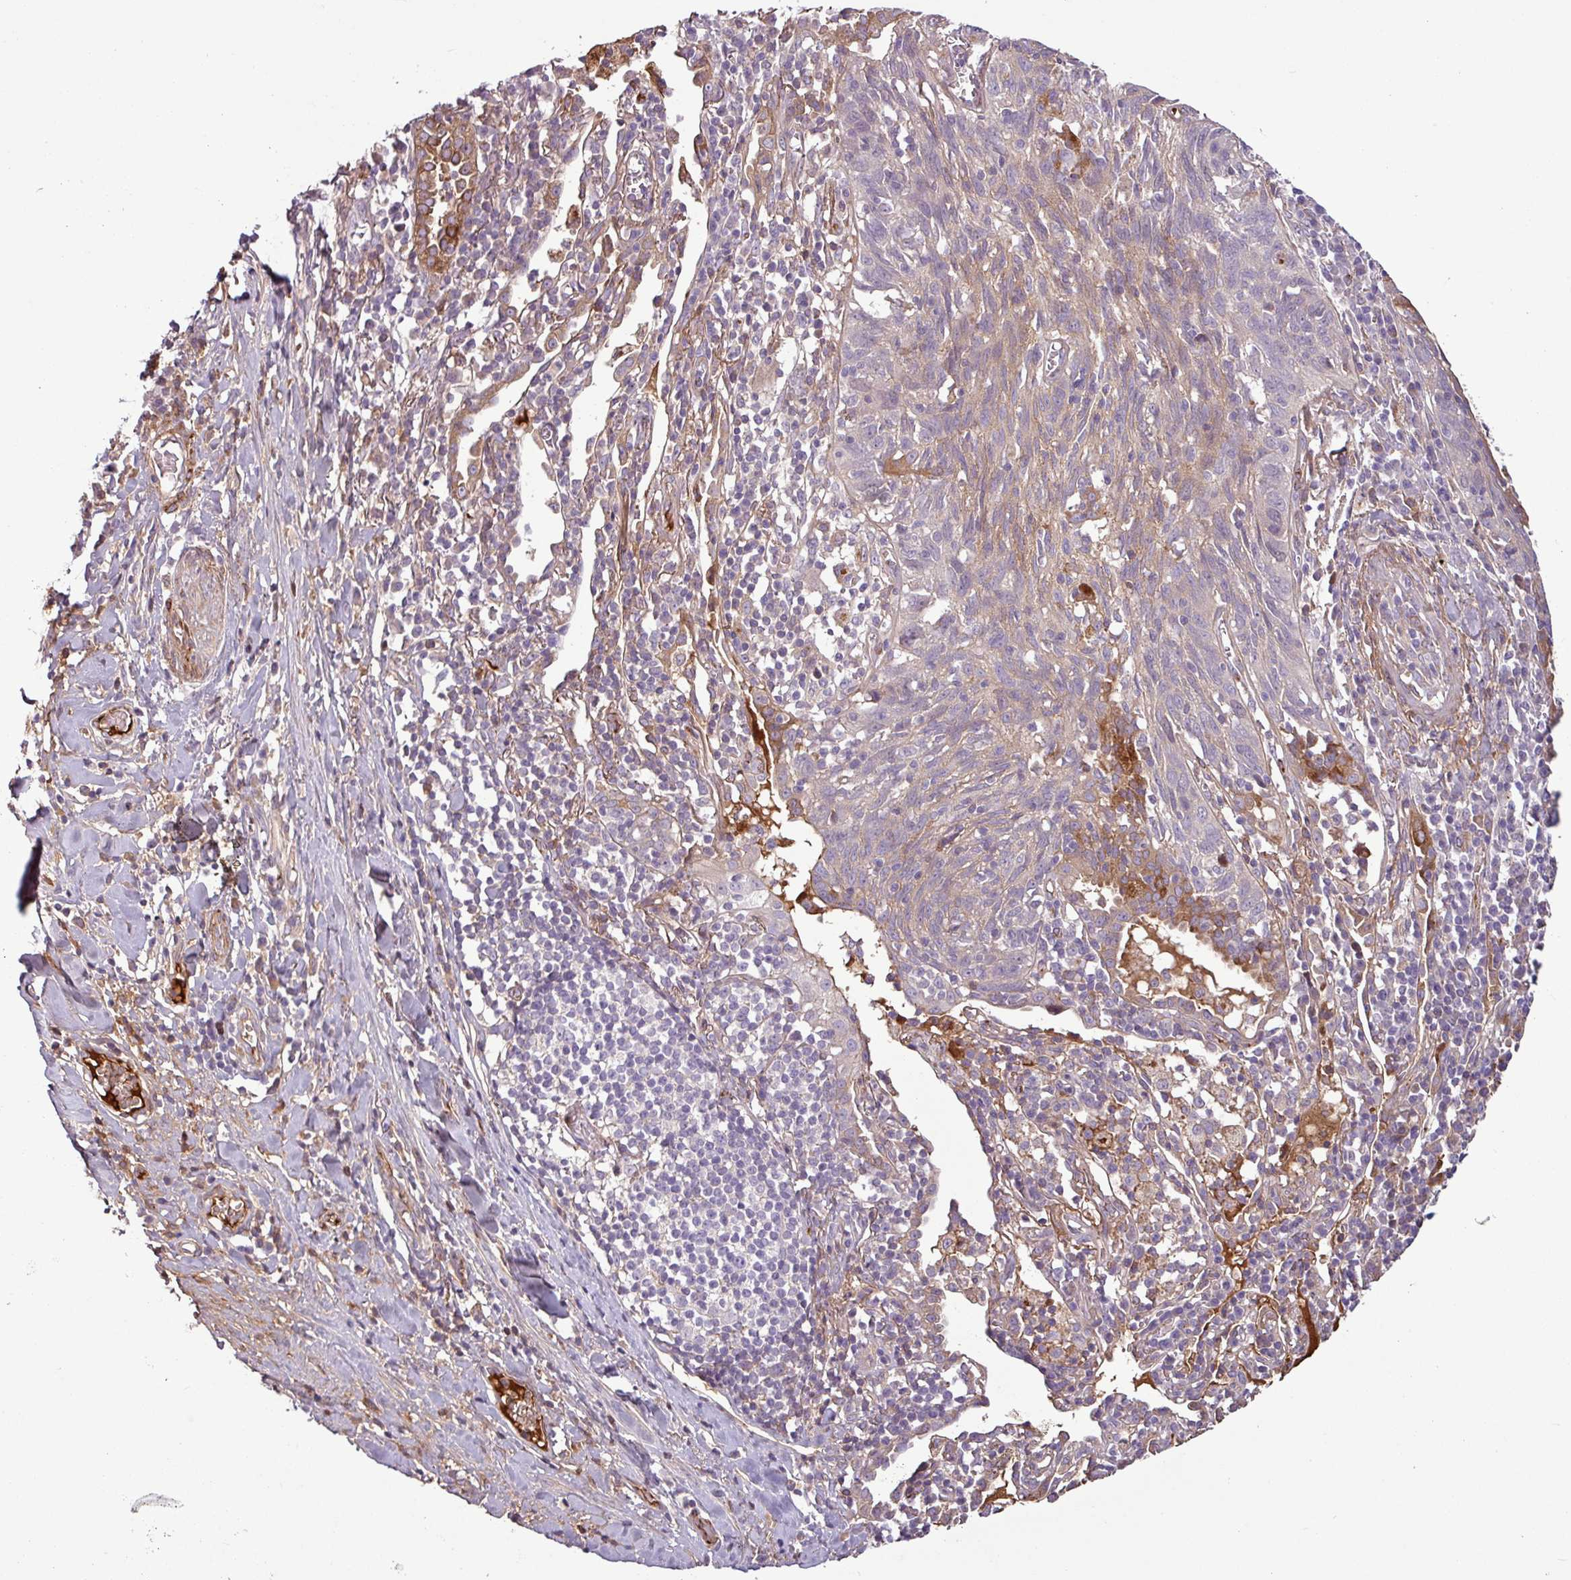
{"staining": {"intensity": "weak", "quantity": "<25%", "location": "cytoplasmic/membranous"}, "tissue": "lung cancer", "cell_type": "Tumor cells", "image_type": "cancer", "snomed": [{"axis": "morphology", "description": "Squamous cell carcinoma, NOS"}, {"axis": "topography", "description": "Lung"}], "caption": "DAB (3,3'-diaminobenzidine) immunohistochemical staining of lung squamous cell carcinoma shows no significant staining in tumor cells.", "gene": "C4B", "patient": {"sex": "female", "age": 66}}